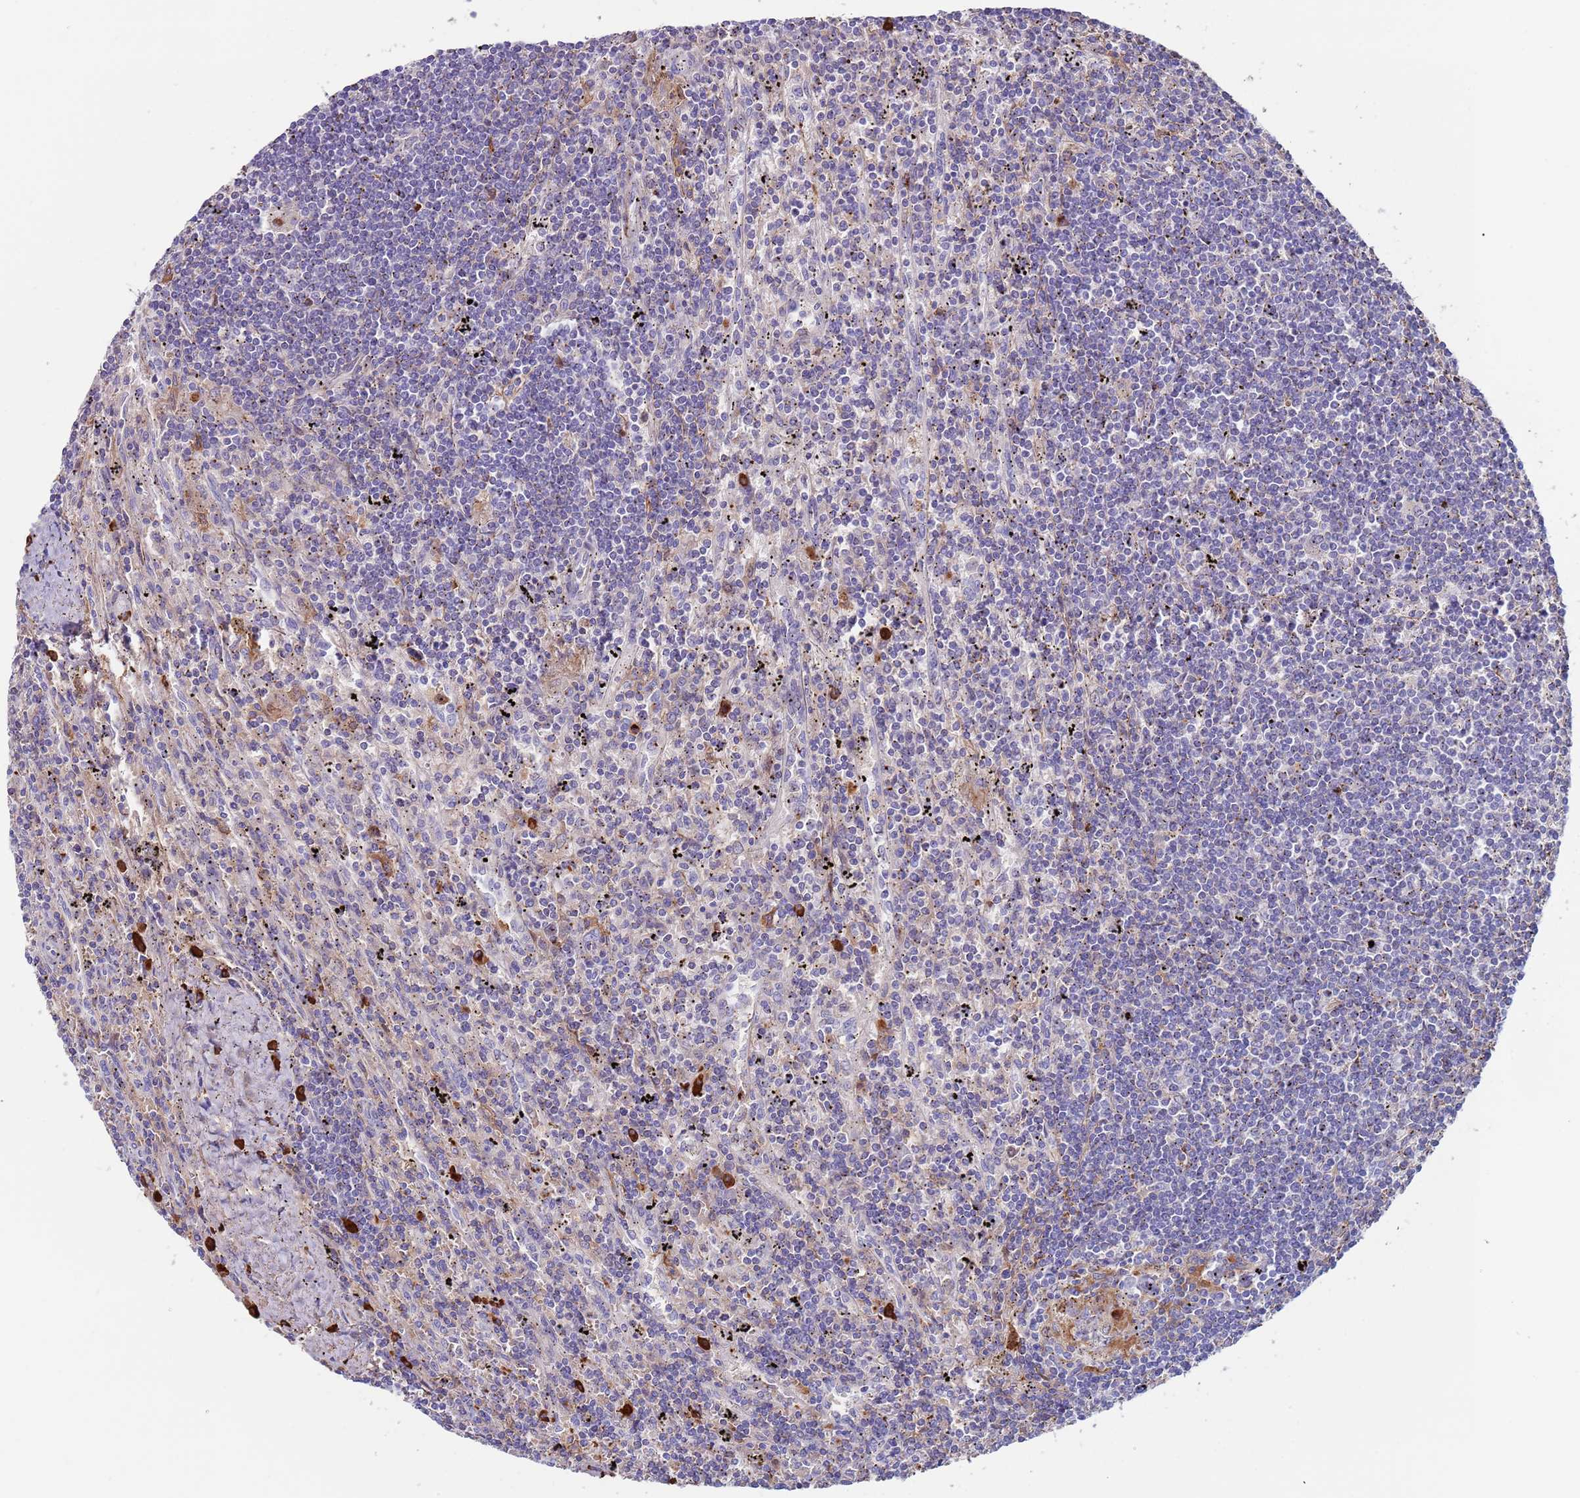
{"staining": {"intensity": "negative", "quantity": "none", "location": "none"}, "tissue": "lymphoma", "cell_type": "Tumor cells", "image_type": "cancer", "snomed": [{"axis": "morphology", "description": "Malignant lymphoma, non-Hodgkin's type, Low grade"}, {"axis": "topography", "description": "Spleen"}], "caption": "Immunohistochemistry (IHC) of malignant lymphoma, non-Hodgkin's type (low-grade) reveals no staining in tumor cells. Brightfield microscopy of immunohistochemistry (IHC) stained with DAB (3,3'-diaminobenzidine) (brown) and hematoxylin (blue), captured at high magnification.", "gene": "CYSLTR2", "patient": {"sex": "male", "age": 76}}